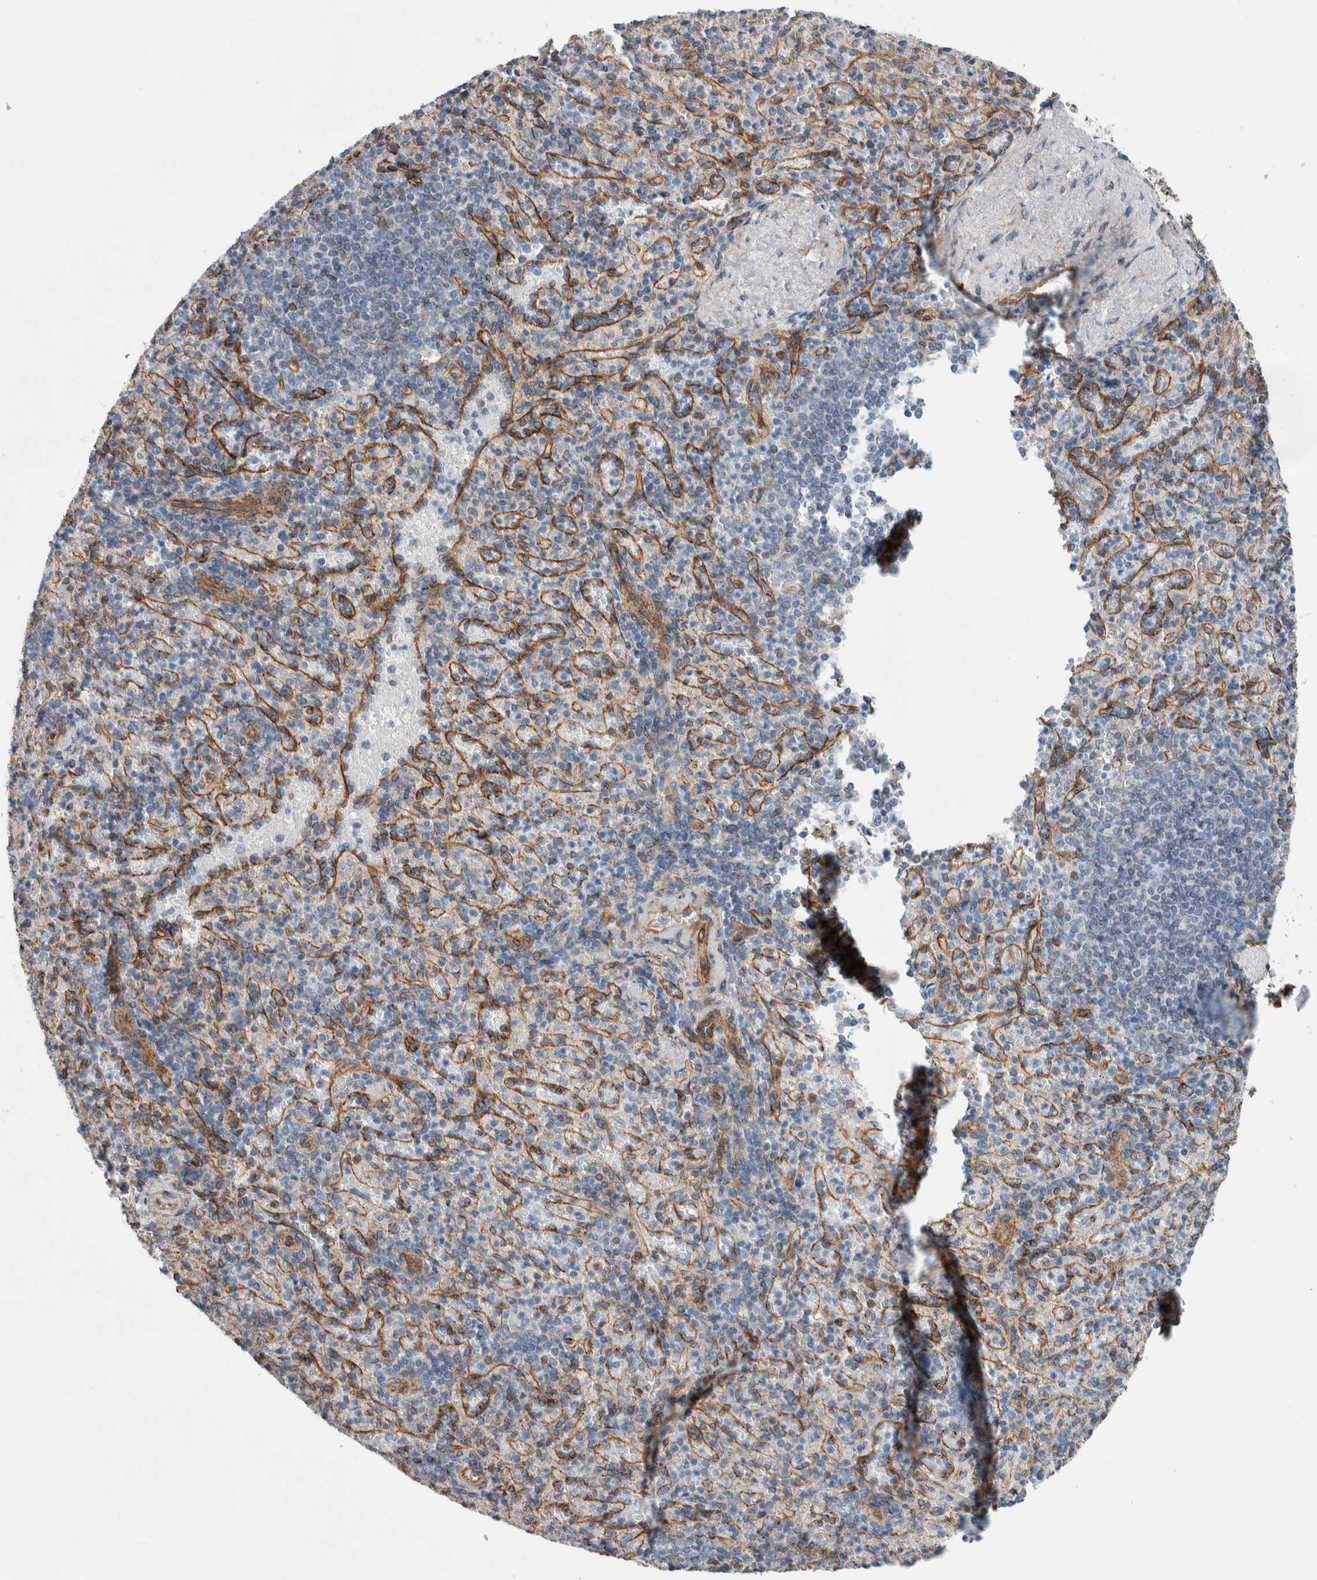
{"staining": {"intensity": "negative", "quantity": "none", "location": "none"}, "tissue": "spleen", "cell_type": "Cells in red pulp", "image_type": "normal", "snomed": [{"axis": "morphology", "description": "Normal tissue, NOS"}, {"axis": "topography", "description": "Spleen"}], "caption": "Protein analysis of benign spleen displays no significant staining in cells in red pulp. Brightfield microscopy of IHC stained with DAB (3,3'-diaminobenzidine) (brown) and hematoxylin (blue), captured at high magnification.", "gene": "PLEC", "patient": {"sex": "female", "age": 74}}